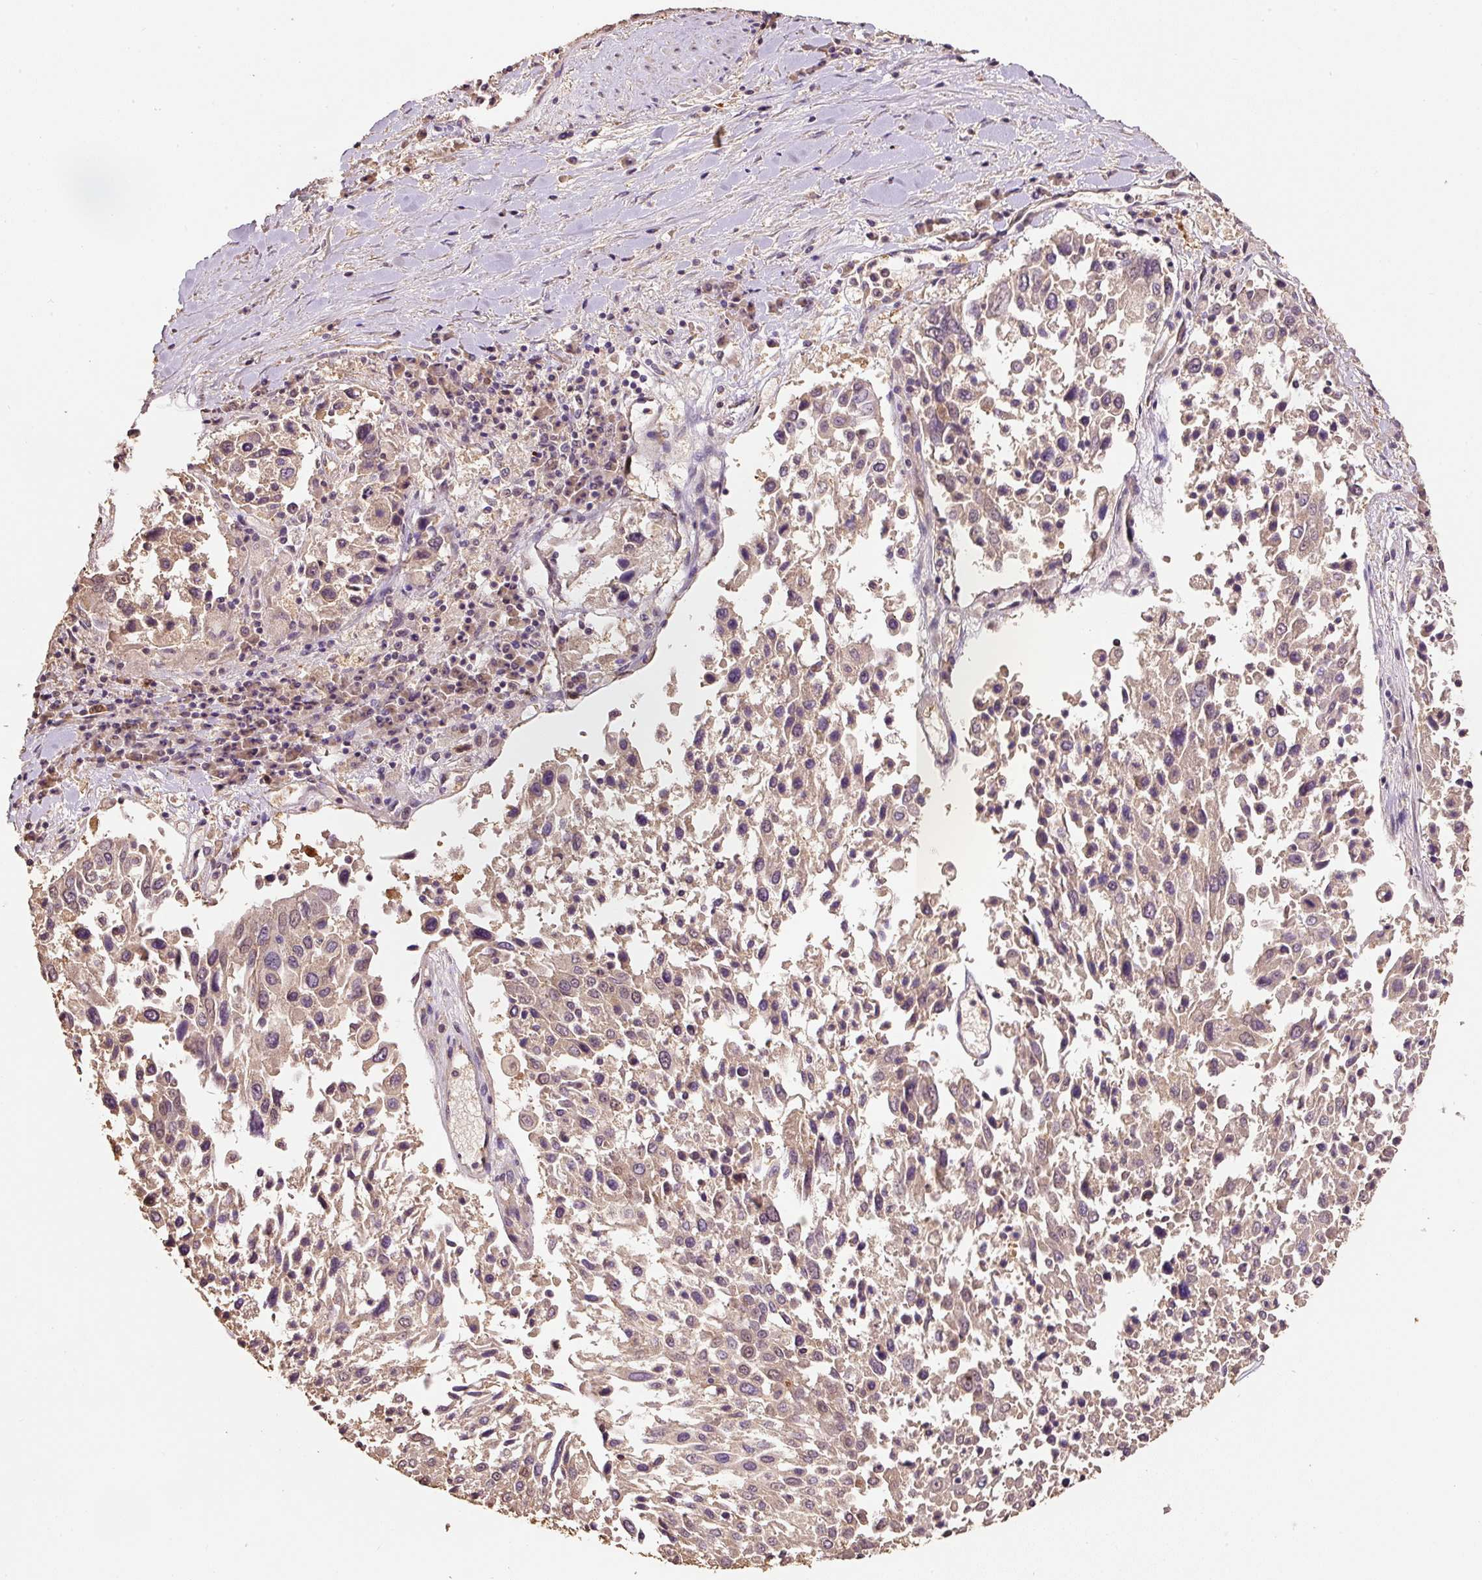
{"staining": {"intensity": "moderate", "quantity": "25%-75%", "location": "cytoplasmic/membranous,nuclear"}, "tissue": "lung cancer", "cell_type": "Tumor cells", "image_type": "cancer", "snomed": [{"axis": "morphology", "description": "Squamous cell carcinoma, NOS"}, {"axis": "topography", "description": "Lung"}], "caption": "DAB immunohistochemical staining of human lung cancer displays moderate cytoplasmic/membranous and nuclear protein staining in about 25%-75% of tumor cells.", "gene": "HERC2", "patient": {"sex": "male", "age": 65}}